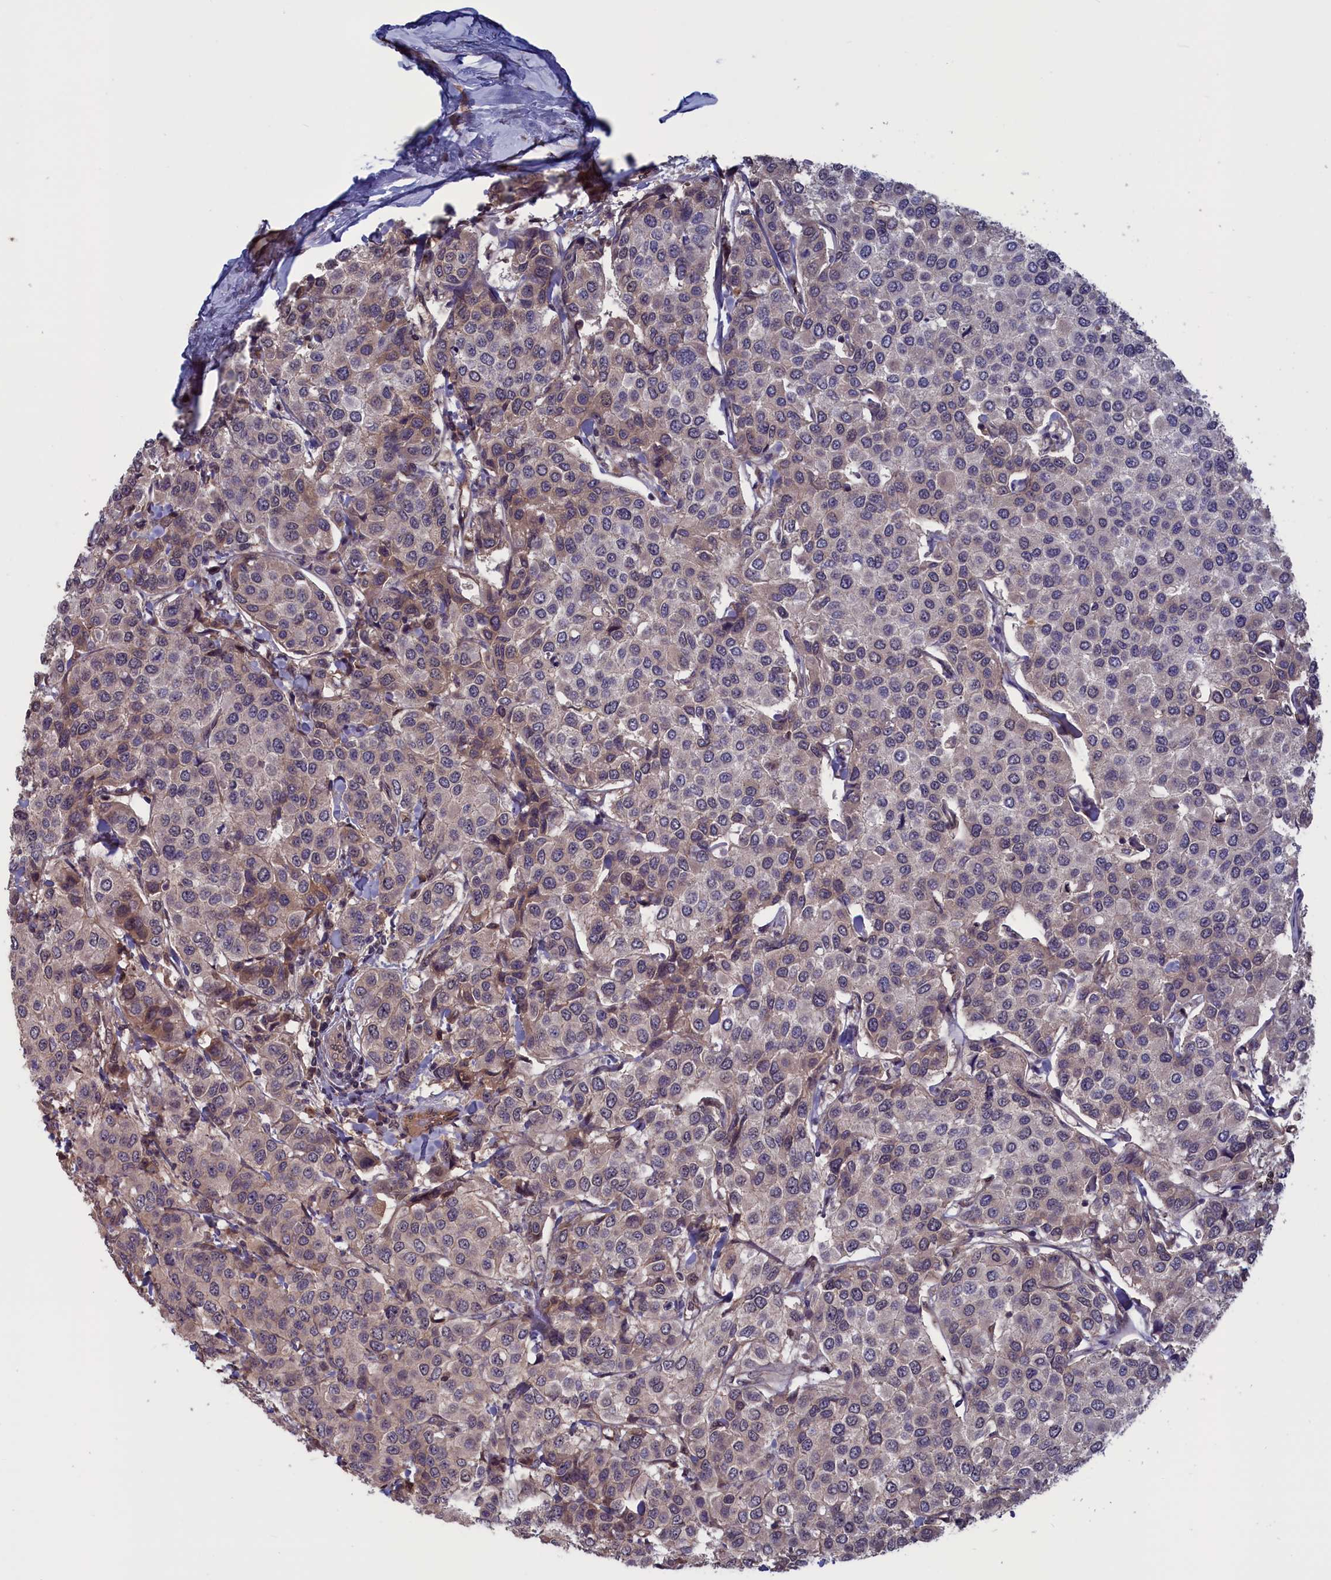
{"staining": {"intensity": "weak", "quantity": "25%-75%", "location": "cytoplasmic/membranous"}, "tissue": "breast cancer", "cell_type": "Tumor cells", "image_type": "cancer", "snomed": [{"axis": "morphology", "description": "Duct carcinoma"}, {"axis": "topography", "description": "Breast"}], "caption": "Invasive ductal carcinoma (breast) was stained to show a protein in brown. There is low levels of weak cytoplasmic/membranous positivity in about 25%-75% of tumor cells.", "gene": "PLP2", "patient": {"sex": "female", "age": 55}}